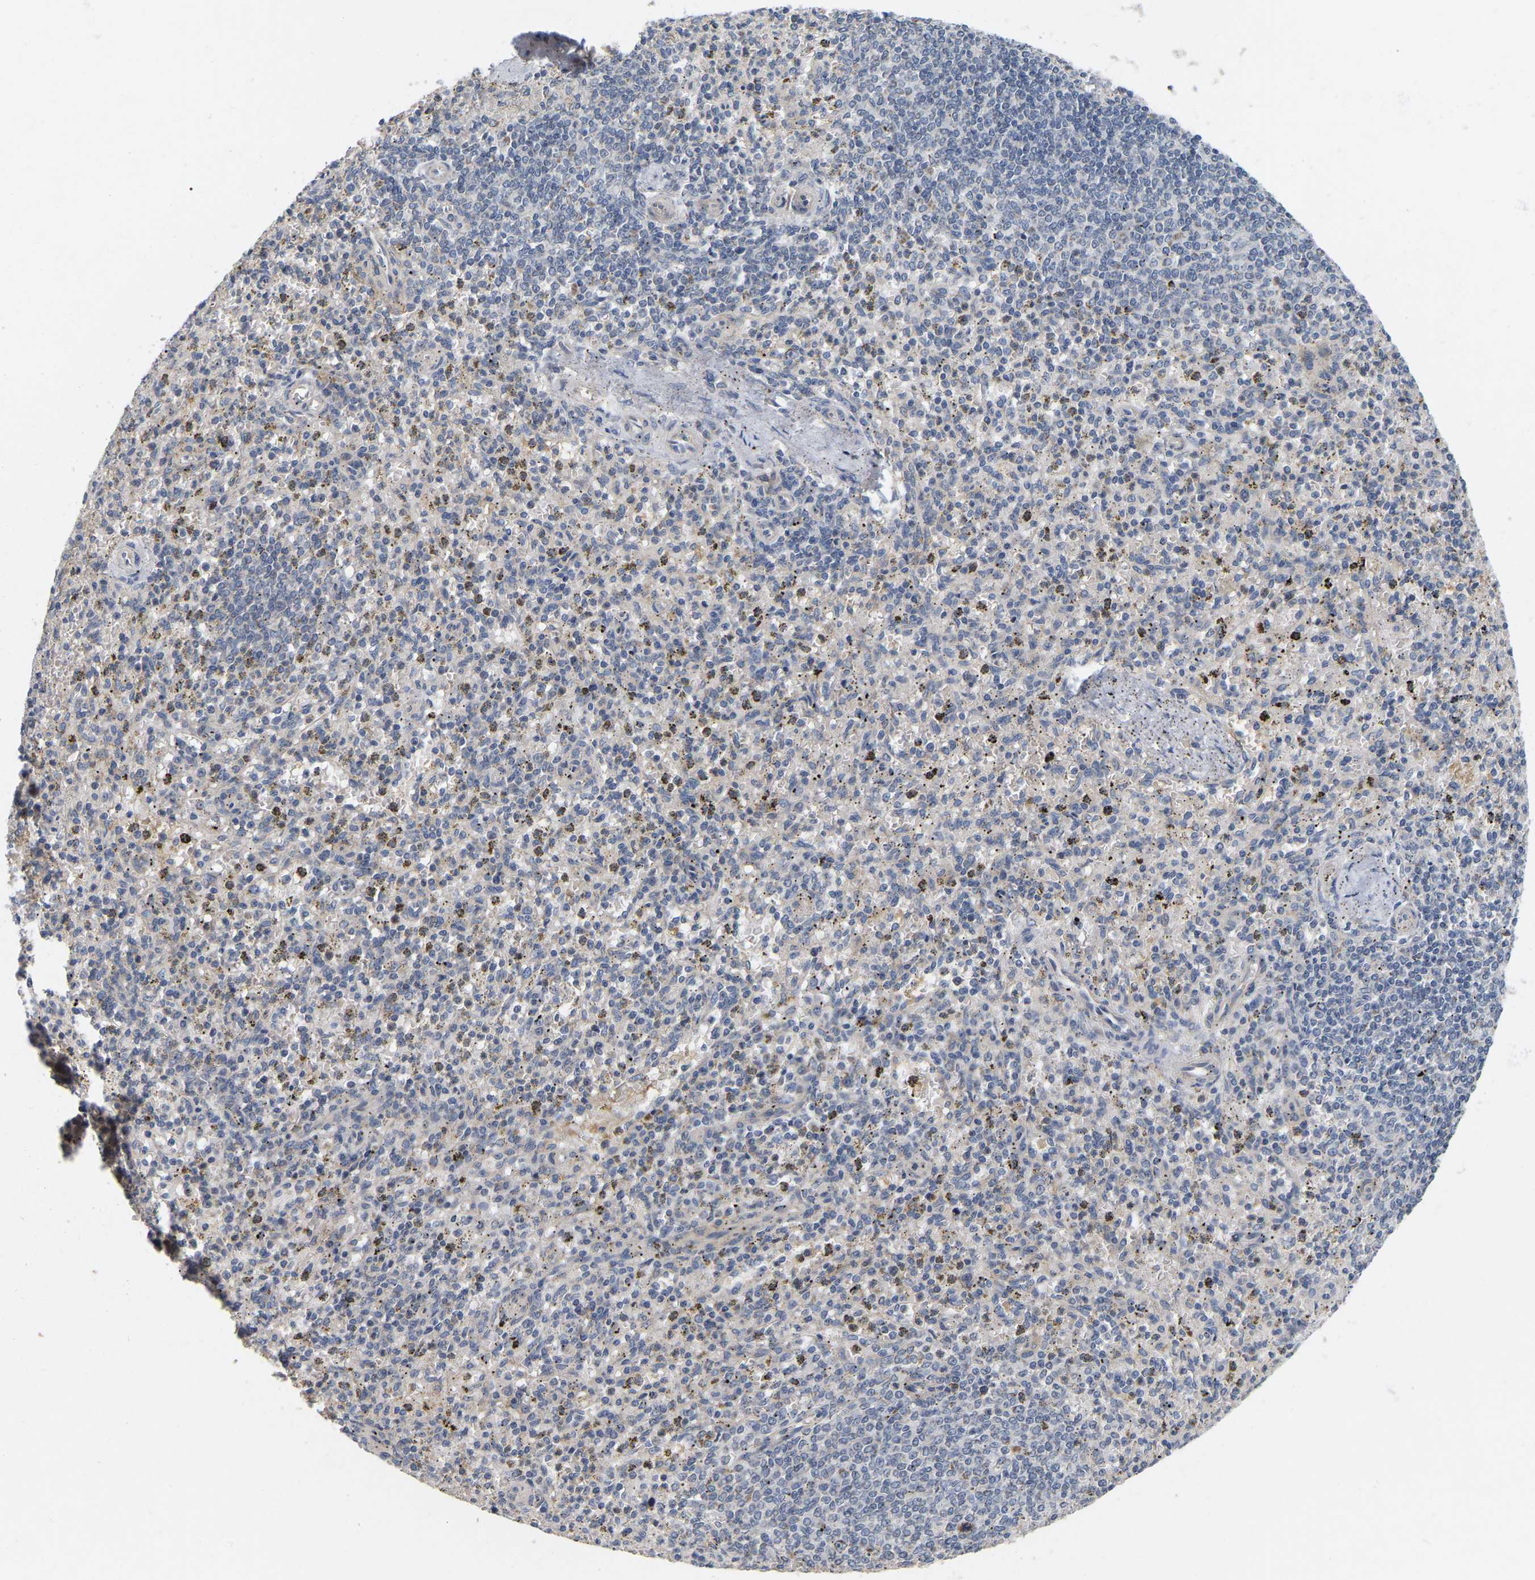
{"staining": {"intensity": "moderate", "quantity": "<25%", "location": "cytoplasmic/membranous"}, "tissue": "spleen", "cell_type": "Cells in red pulp", "image_type": "normal", "snomed": [{"axis": "morphology", "description": "Normal tissue, NOS"}, {"axis": "topography", "description": "Spleen"}], "caption": "DAB immunohistochemical staining of normal human spleen displays moderate cytoplasmic/membranous protein expression in approximately <25% of cells in red pulp. (Stains: DAB (3,3'-diaminobenzidine) in brown, nuclei in blue, Microscopy: brightfield microscopy at high magnification).", "gene": "SSH1", "patient": {"sex": "male", "age": 72}}